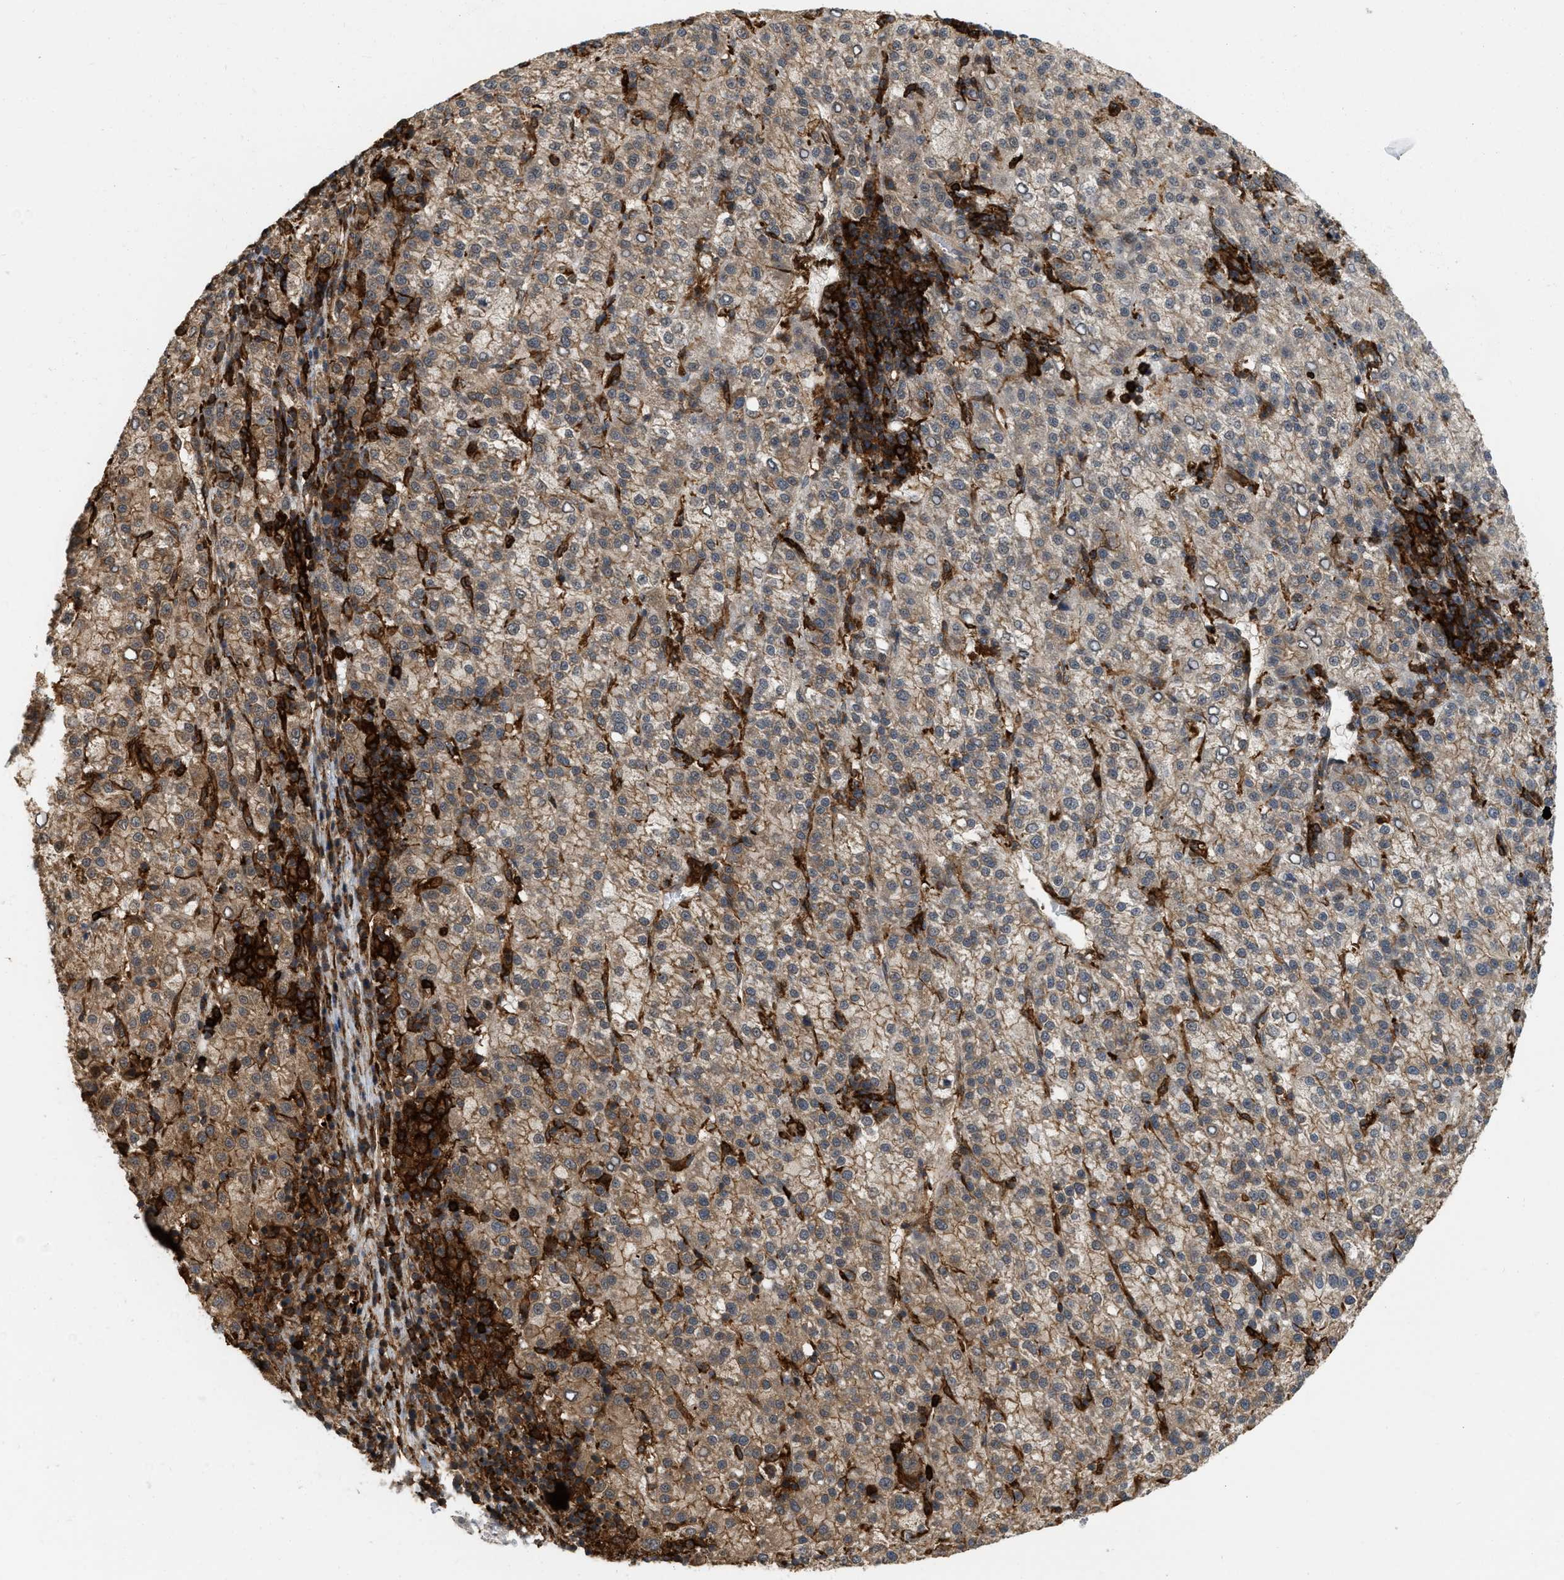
{"staining": {"intensity": "moderate", "quantity": ">75%", "location": "cytoplasmic/membranous"}, "tissue": "liver cancer", "cell_type": "Tumor cells", "image_type": "cancer", "snomed": [{"axis": "morphology", "description": "Carcinoma, Hepatocellular, NOS"}, {"axis": "topography", "description": "Liver"}], "caption": "Immunohistochemistry micrograph of neoplastic tissue: human liver cancer stained using immunohistochemistry (IHC) displays medium levels of moderate protein expression localized specifically in the cytoplasmic/membranous of tumor cells, appearing as a cytoplasmic/membranous brown color.", "gene": "IQCE", "patient": {"sex": "female", "age": 58}}